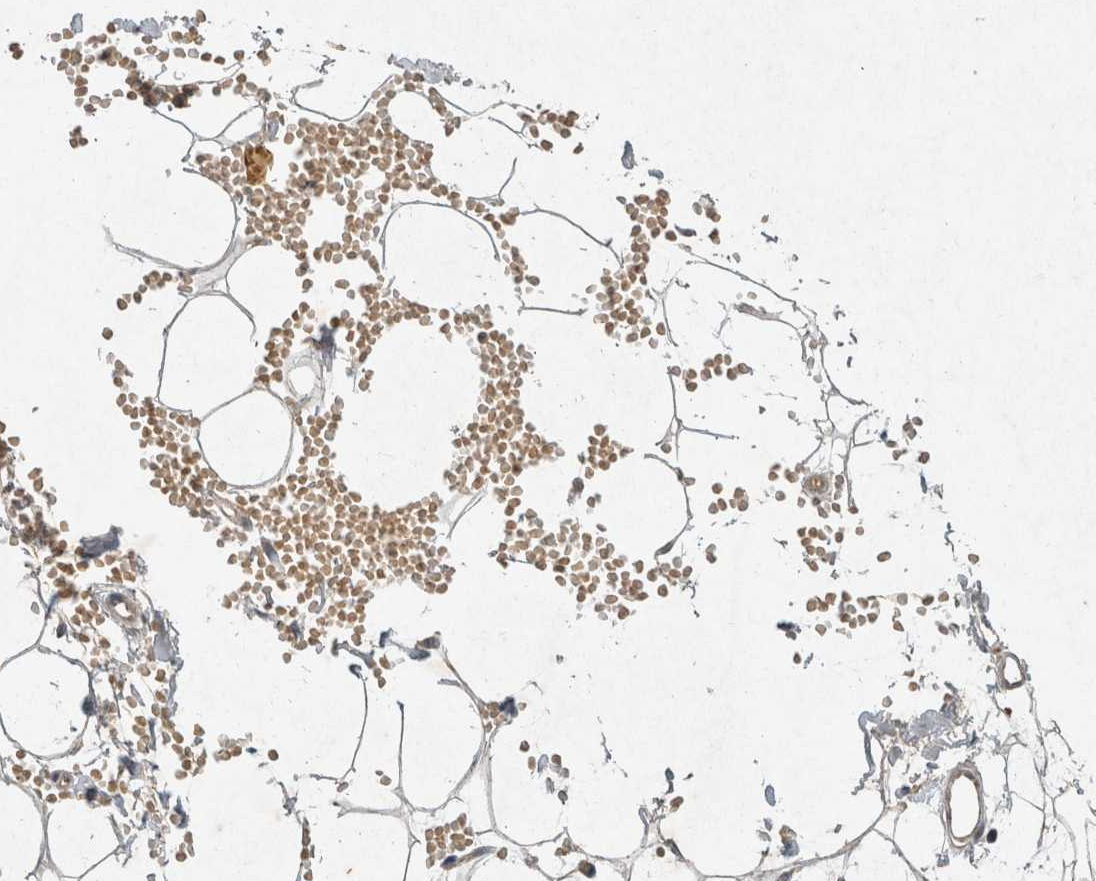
{"staining": {"intensity": "weak", "quantity": "<25%", "location": "cytoplasmic/membranous"}, "tissue": "adipose tissue", "cell_type": "Adipocytes", "image_type": "normal", "snomed": [{"axis": "morphology", "description": "Normal tissue, NOS"}, {"axis": "topography", "description": "Breast"}], "caption": "This photomicrograph is of benign adipose tissue stained with IHC to label a protein in brown with the nuclei are counter-stained blue. There is no staining in adipocytes. The staining was performed using DAB to visualize the protein expression in brown, while the nuclei were stained in blue with hematoxylin (Magnification: 20x).", "gene": "LOXL2", "patient": {"sex": "female", "age": 23}}